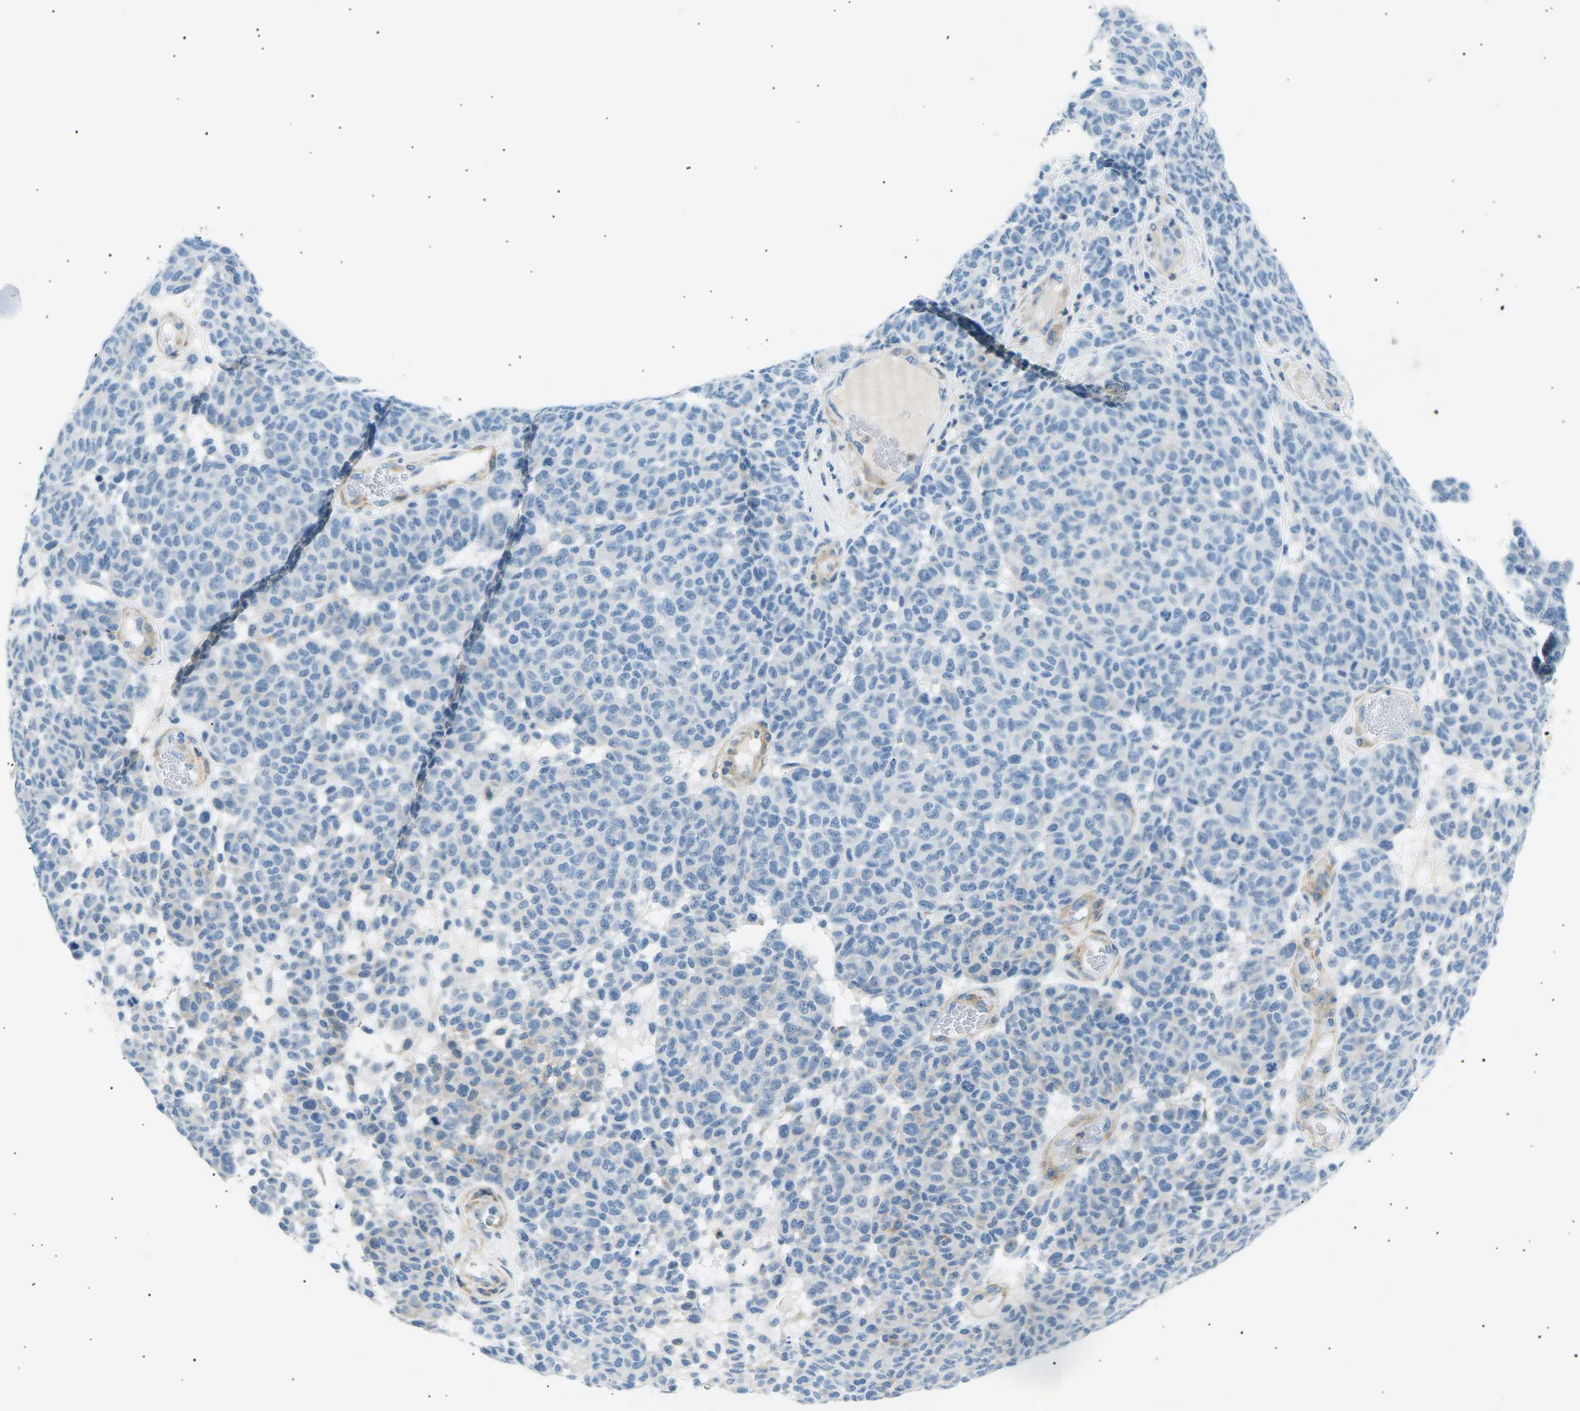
{"staining": {"intensity": "negative", "quantity": "none", "location": "none"}, "tissue": "melanoma", "cell_type": "Tumor cells", "image_type": "cancer", "snomed": [{"axis": "morphology", "description": "Malignant melanoma, NOS"}, {"axis": "topography", "description": "Skin"}], "caption": "Tumor cells show no significant expression in melanoma.", "gene": "SEPTIN5", "patient": {"sex": "male", "age": 59}}